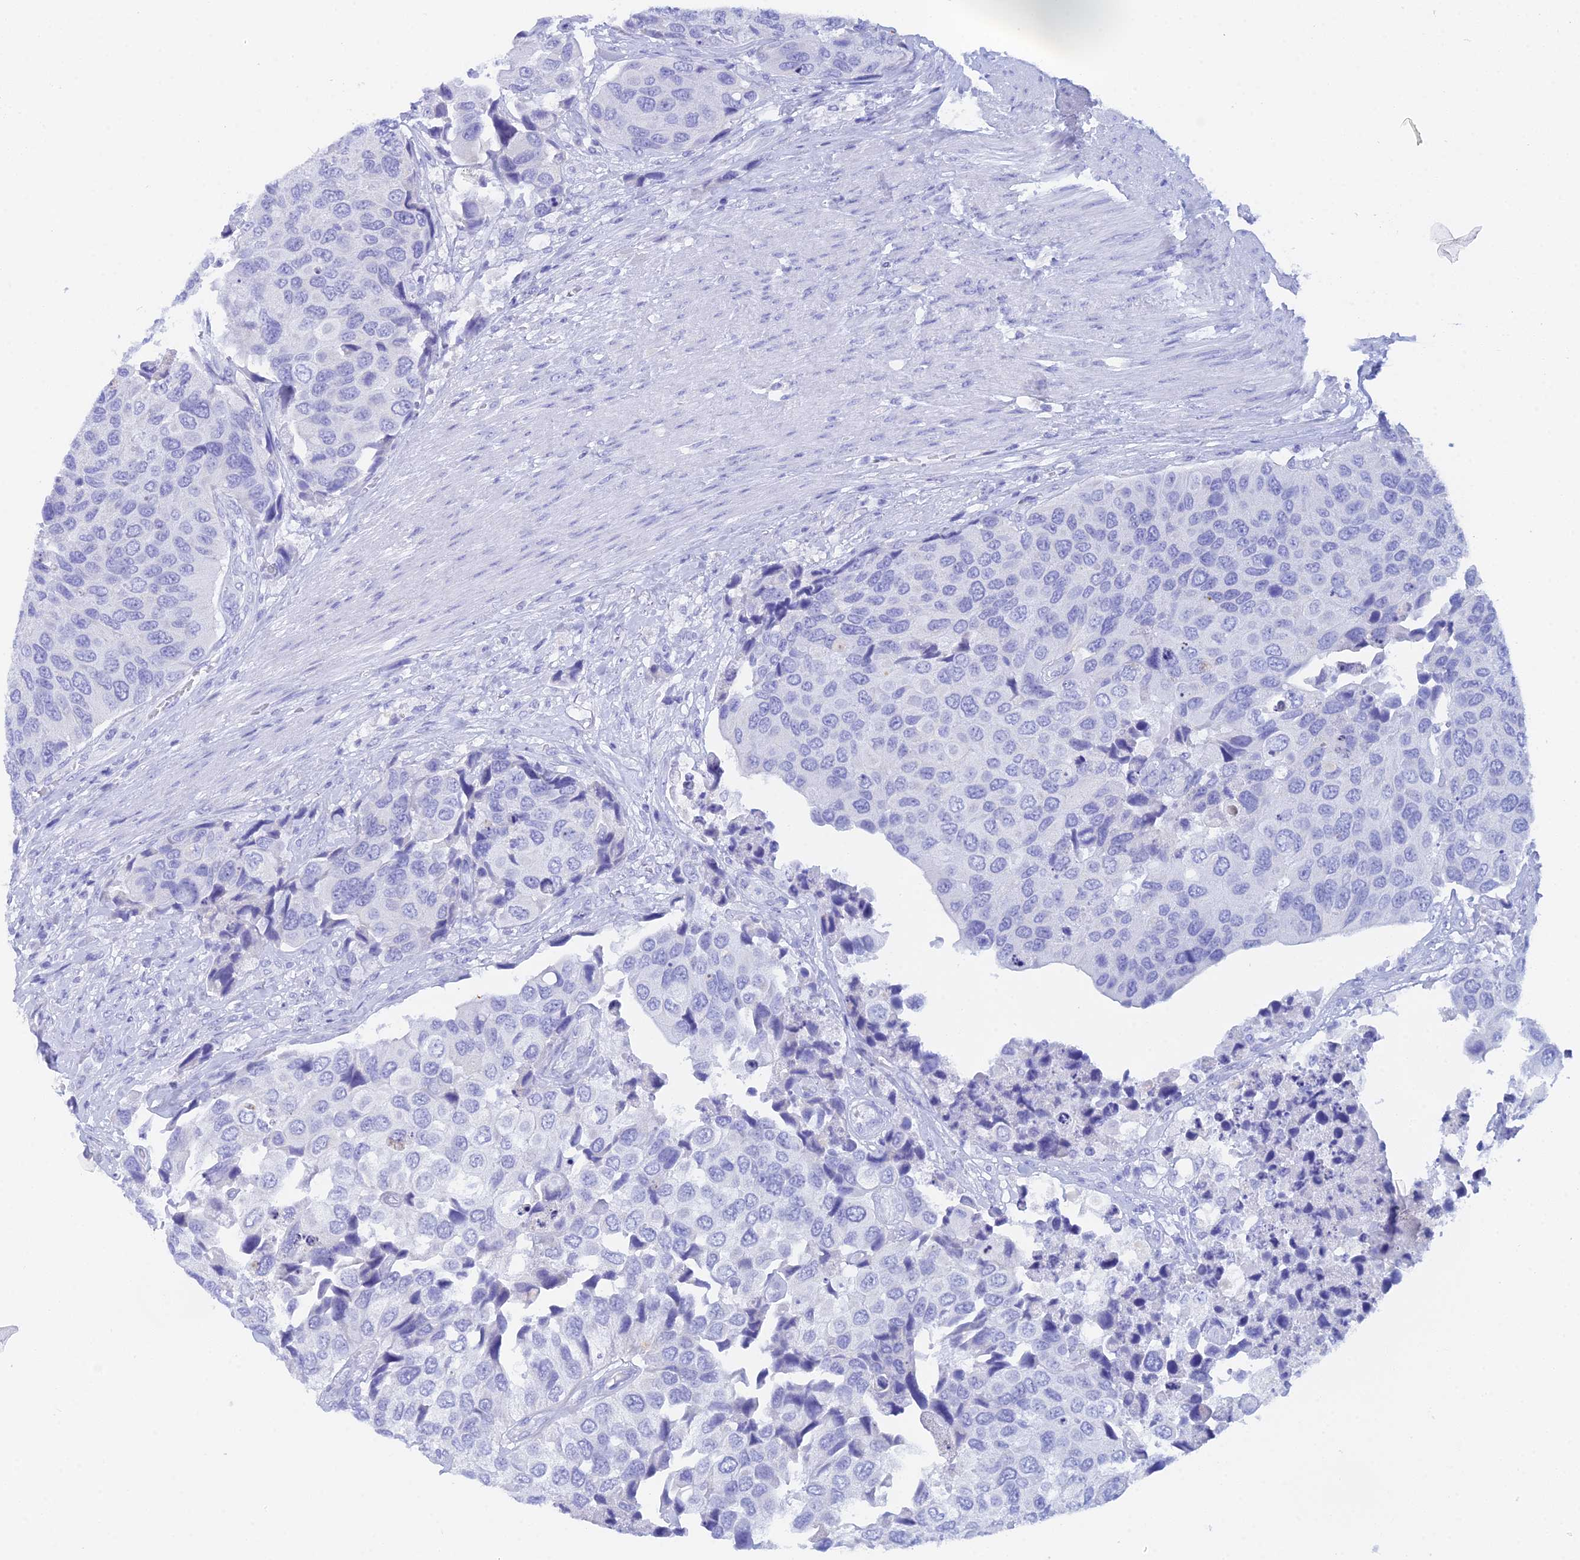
{"staining": {"intensity": "negative", "quantity": "none", "location": "none"}, "tissue": "urothelial cancer", "cell_type": "Tumor cells", "image_type": "cancer", "snomed": [{"axis": "morphology", "description": "Urothelial carcinoma, High grade"}, {"axis": "topography", "description": "Urinary bladder"}], "caption": "This is an immunohistochemistry (IHC) image of urothelial cancer. There is no staining in tumor cells.", "gene": "REG1A", "patient": {"sex": "male", "age": 74}}